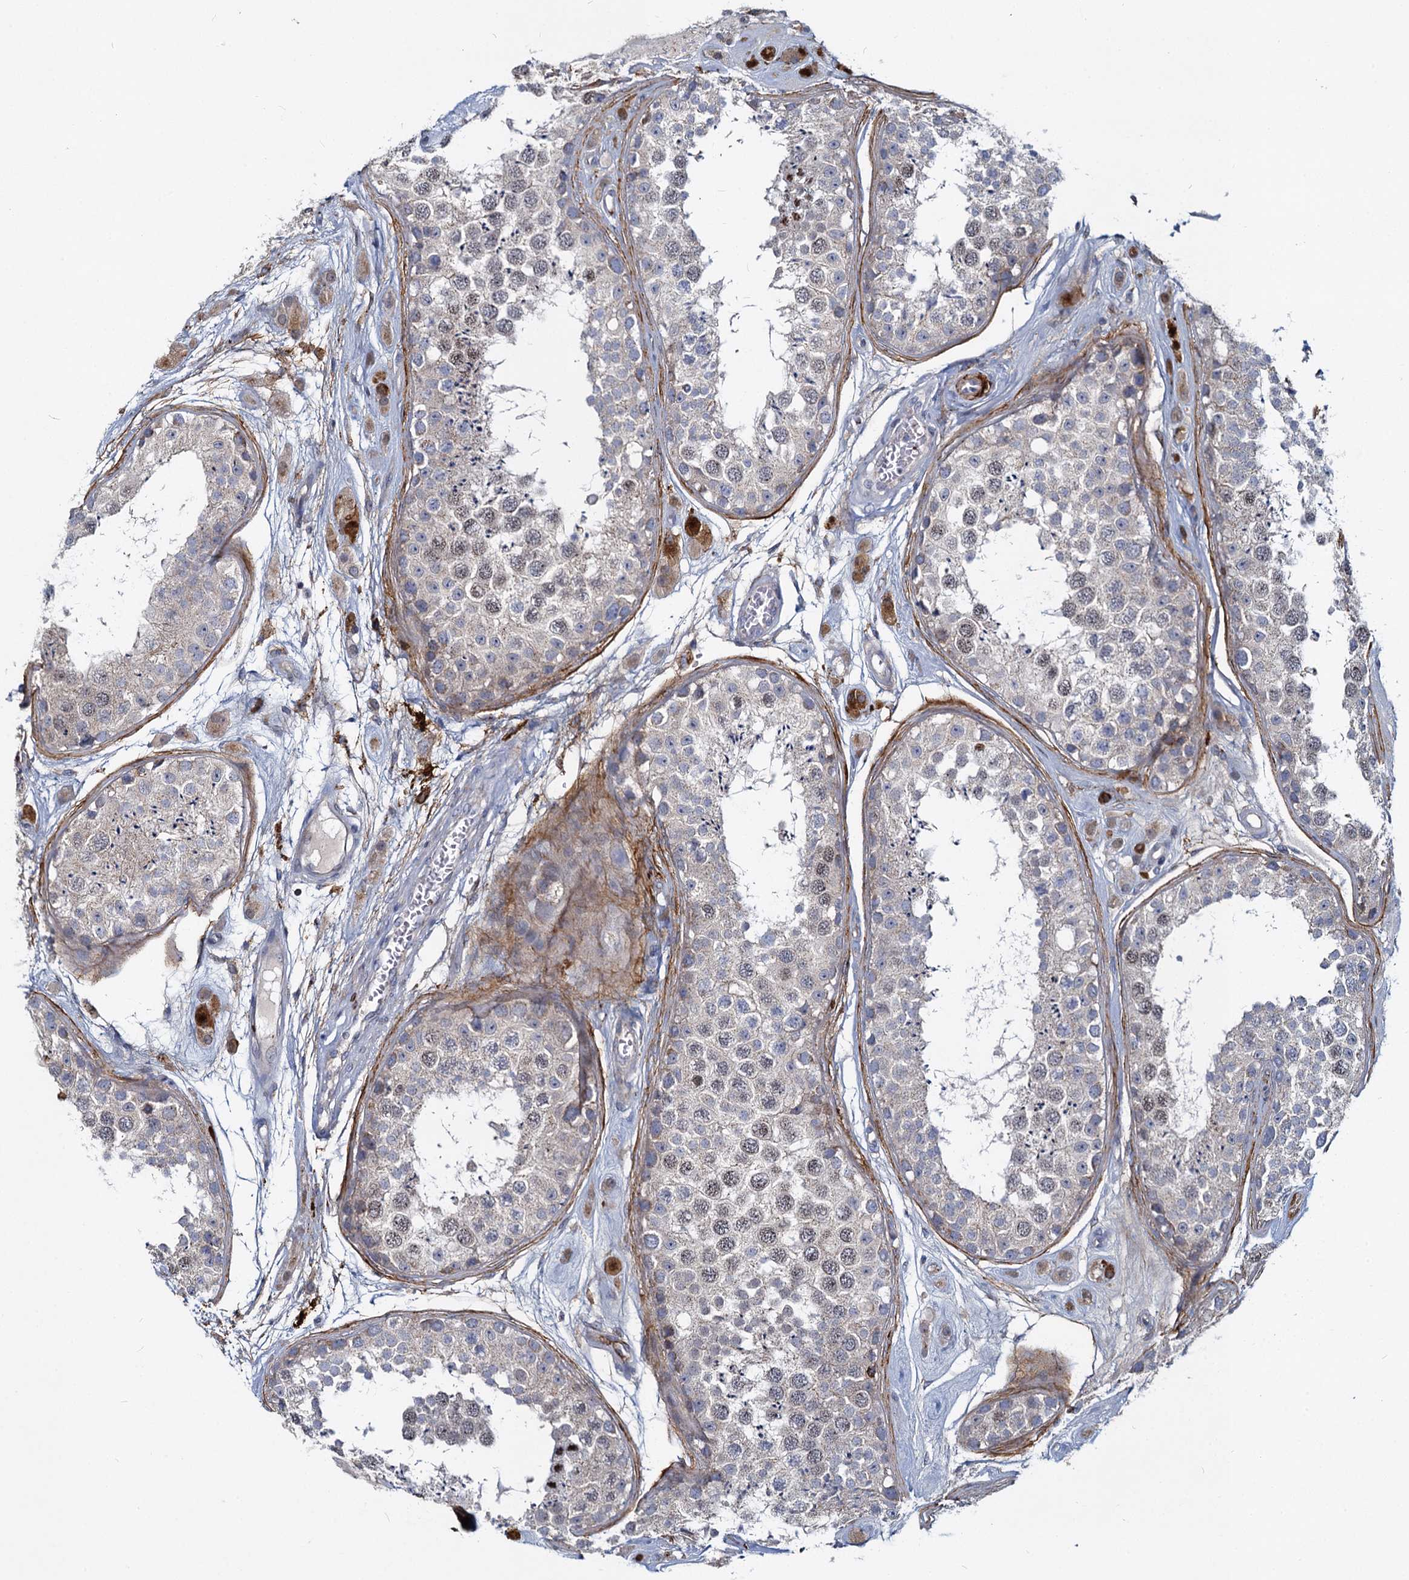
{"staining": {"intensity": "negative", "quantity": "none", "location": "none"}, "tissue": "testis", "cell_type": "Cells in seminiferous ducts", "image_type": "normal", "snomed": [{"axis": "morphology", "description": "Normal tissue, NOS"}, {"axis": "topography", "description": "Testis"}], "caption": "Immunohistochemical staining of normal human testis displays no significant positivity in cells in seminiferous ducts.", "gene": "DCUN1D2", "patient": {"sex": "male", "age": 25}}